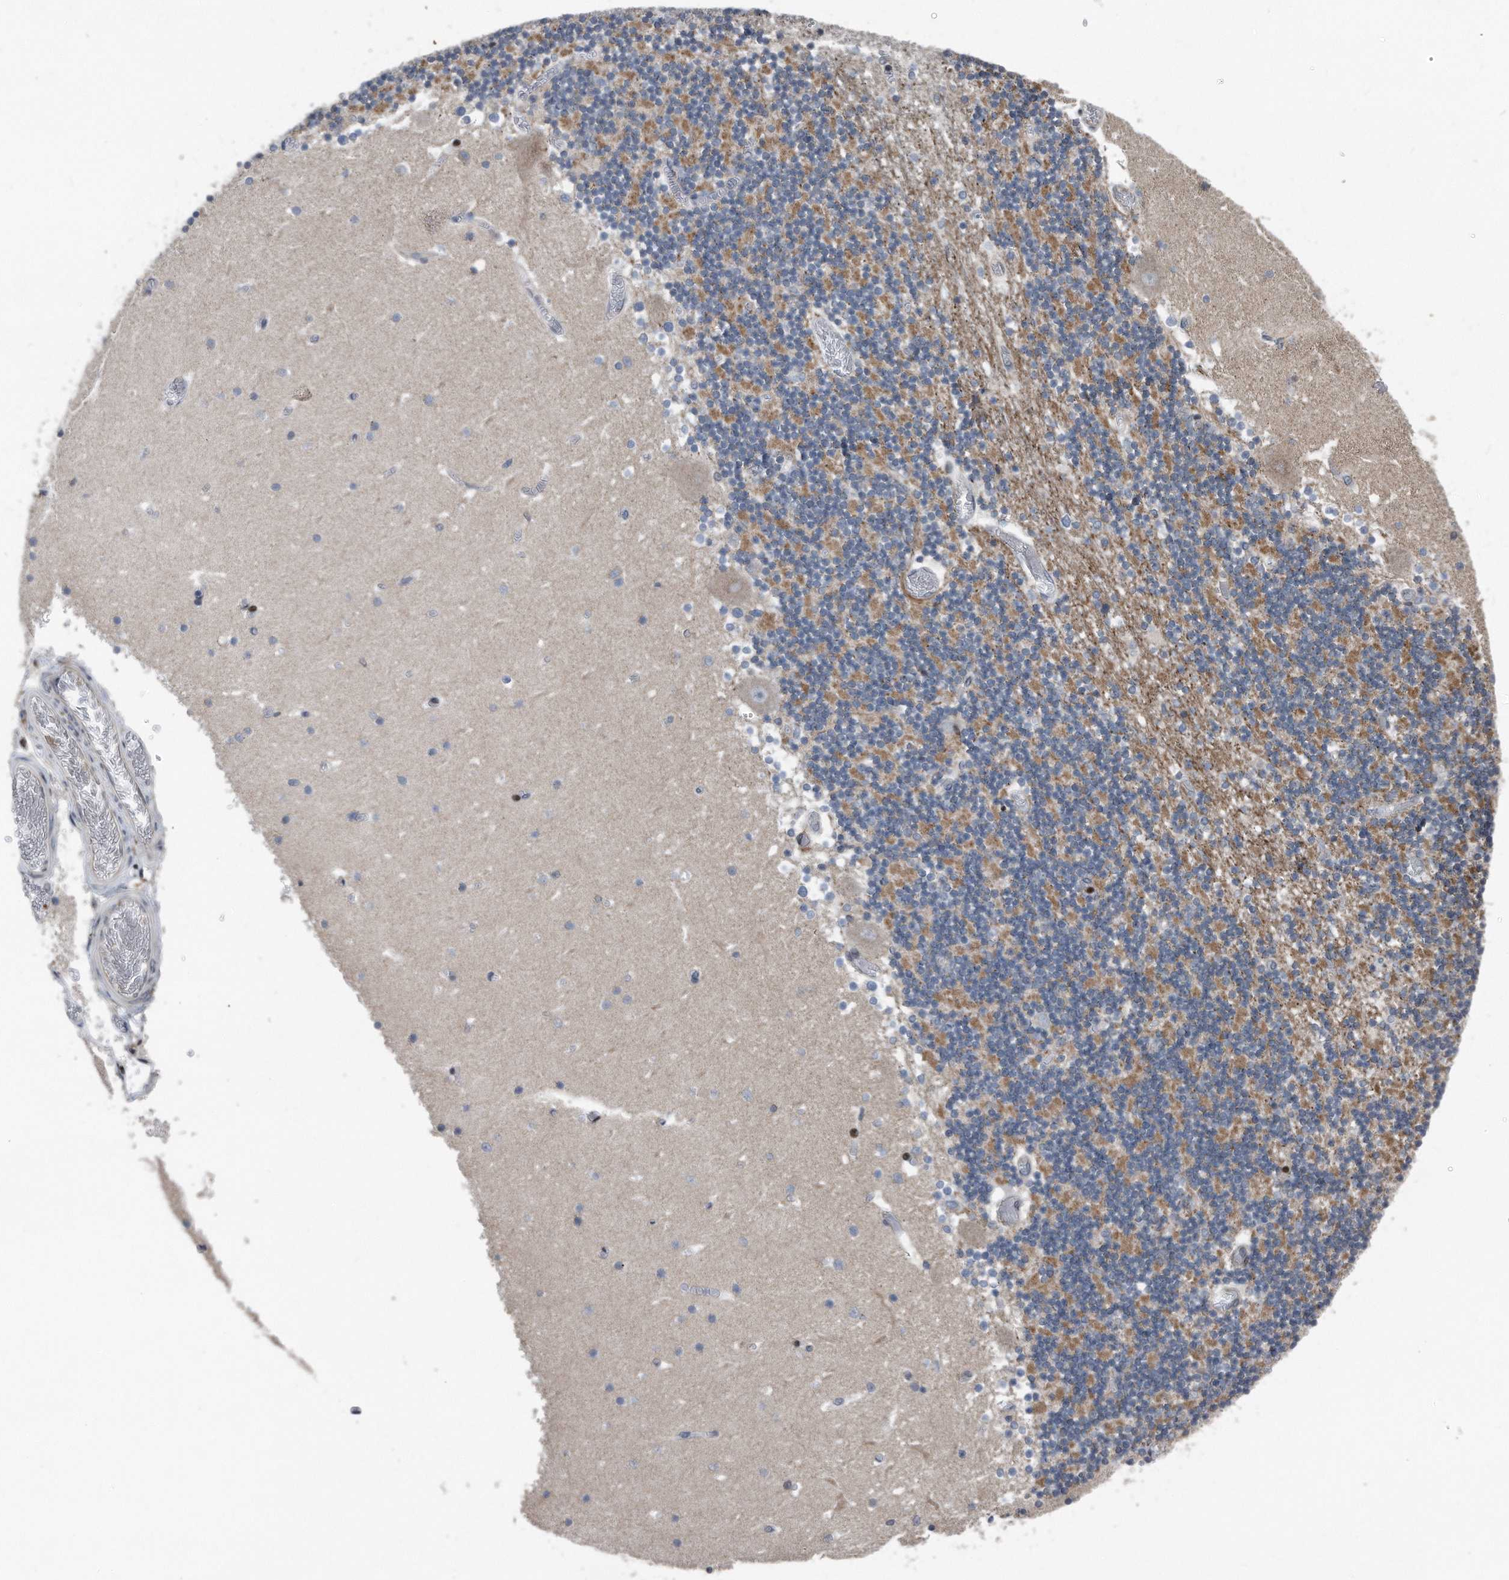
{"staining": {"intensity": "weak", "quantity": "<25%", "location": "cytoplasmic/membranous"}, "tissue": "cerebellum", "cell_type": "Cells in granular layer", "image_type": "normal", "snomed": [{"axis": "morphology", "description": "Normal tissue, NOS"}, {"axis": "topography", "description": "Cerebellum"}], "caption": "There is no significant staining in cells in granular layer of cerebellum. (DAB IHC with hematoxylin counter stain).", "gene": "DST", "patient": {"sex": "female", "age": 28}}